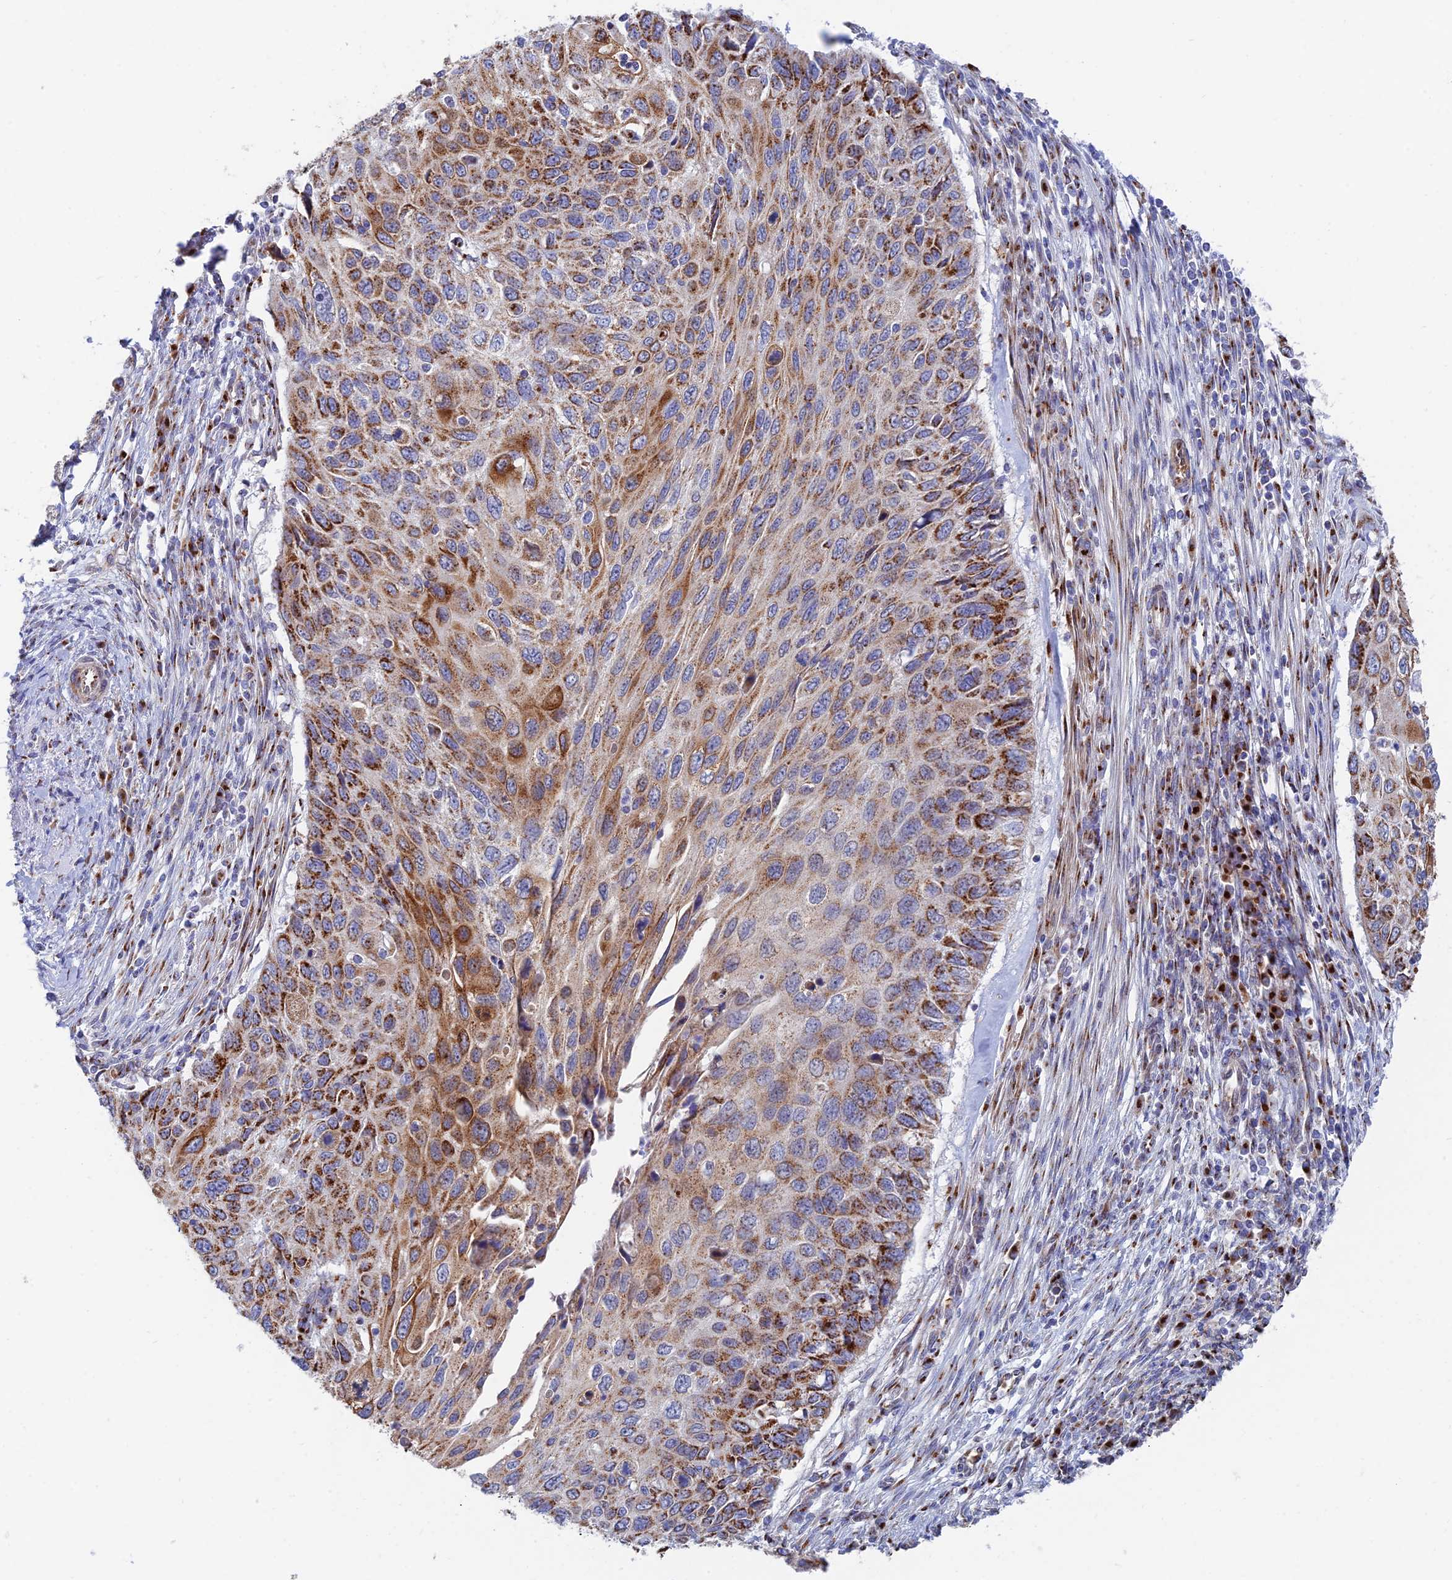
{"staining": {"intensity": "moderate", "quantity": ">75%", "location": "cytoplasmic/membranous"}, "tissue": "cervical cancer", "cell_type": "Tumor cells", "image_type": "cancer", "snomed": [{"axis": "morphology", "description": "Squamous cell carcinoma, NOS"}, {"axis": "topography", "description": "Cervix"}], "caption": "Moderate cytoplasmic/membranous positivity for a protein is present in approximately >75% of tumor cells of cervical cancer using immunohistochemistry.", "gene": "HS2ST1", "patient": {"sex": "female", "age": 70}}